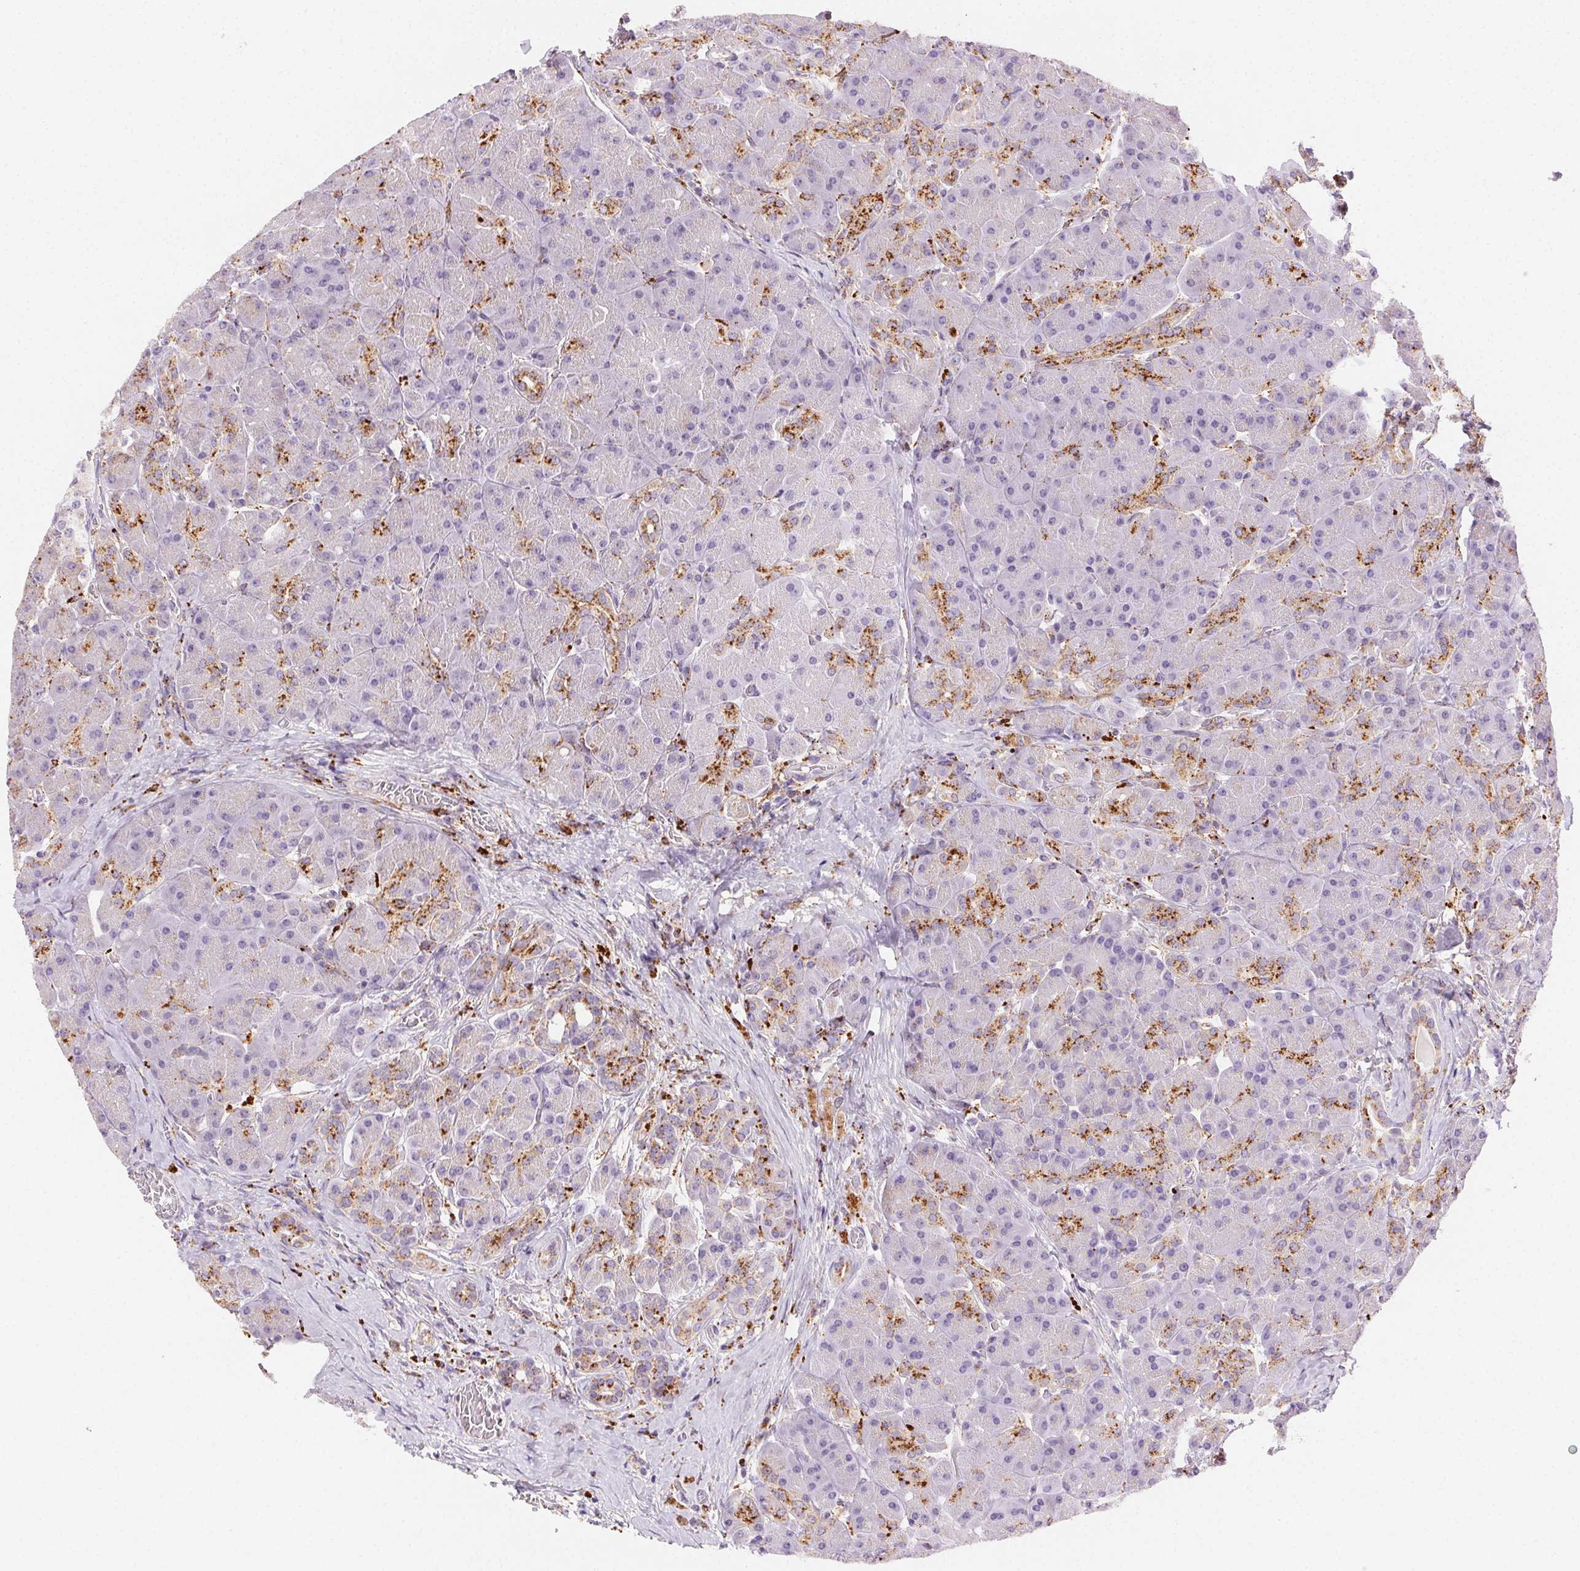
{"staining": {"intensity": "strong", "quantity": "<25%", "location": "cytoplasmic/membranous"}, "tissue": "pancreas", "cell_type": "Exocrine glandular cells", "image_type": "normal", "snomed": [{"axis": "morphology", "description": "Normal tissue, NOS"}, {"axis": "topography", "description": "Pancreas"}], "caption": "Immunohistochemistry (DAB) staining of benign pancreas shows strong cytoplasmic/membranous protein positivity in about <25% of exocrine glandular cells. (Brightfield microscopy of DAB IHC at high magnification).", "gene": "SCPEP1", "patient": {"sex": "male", "age": 55}}